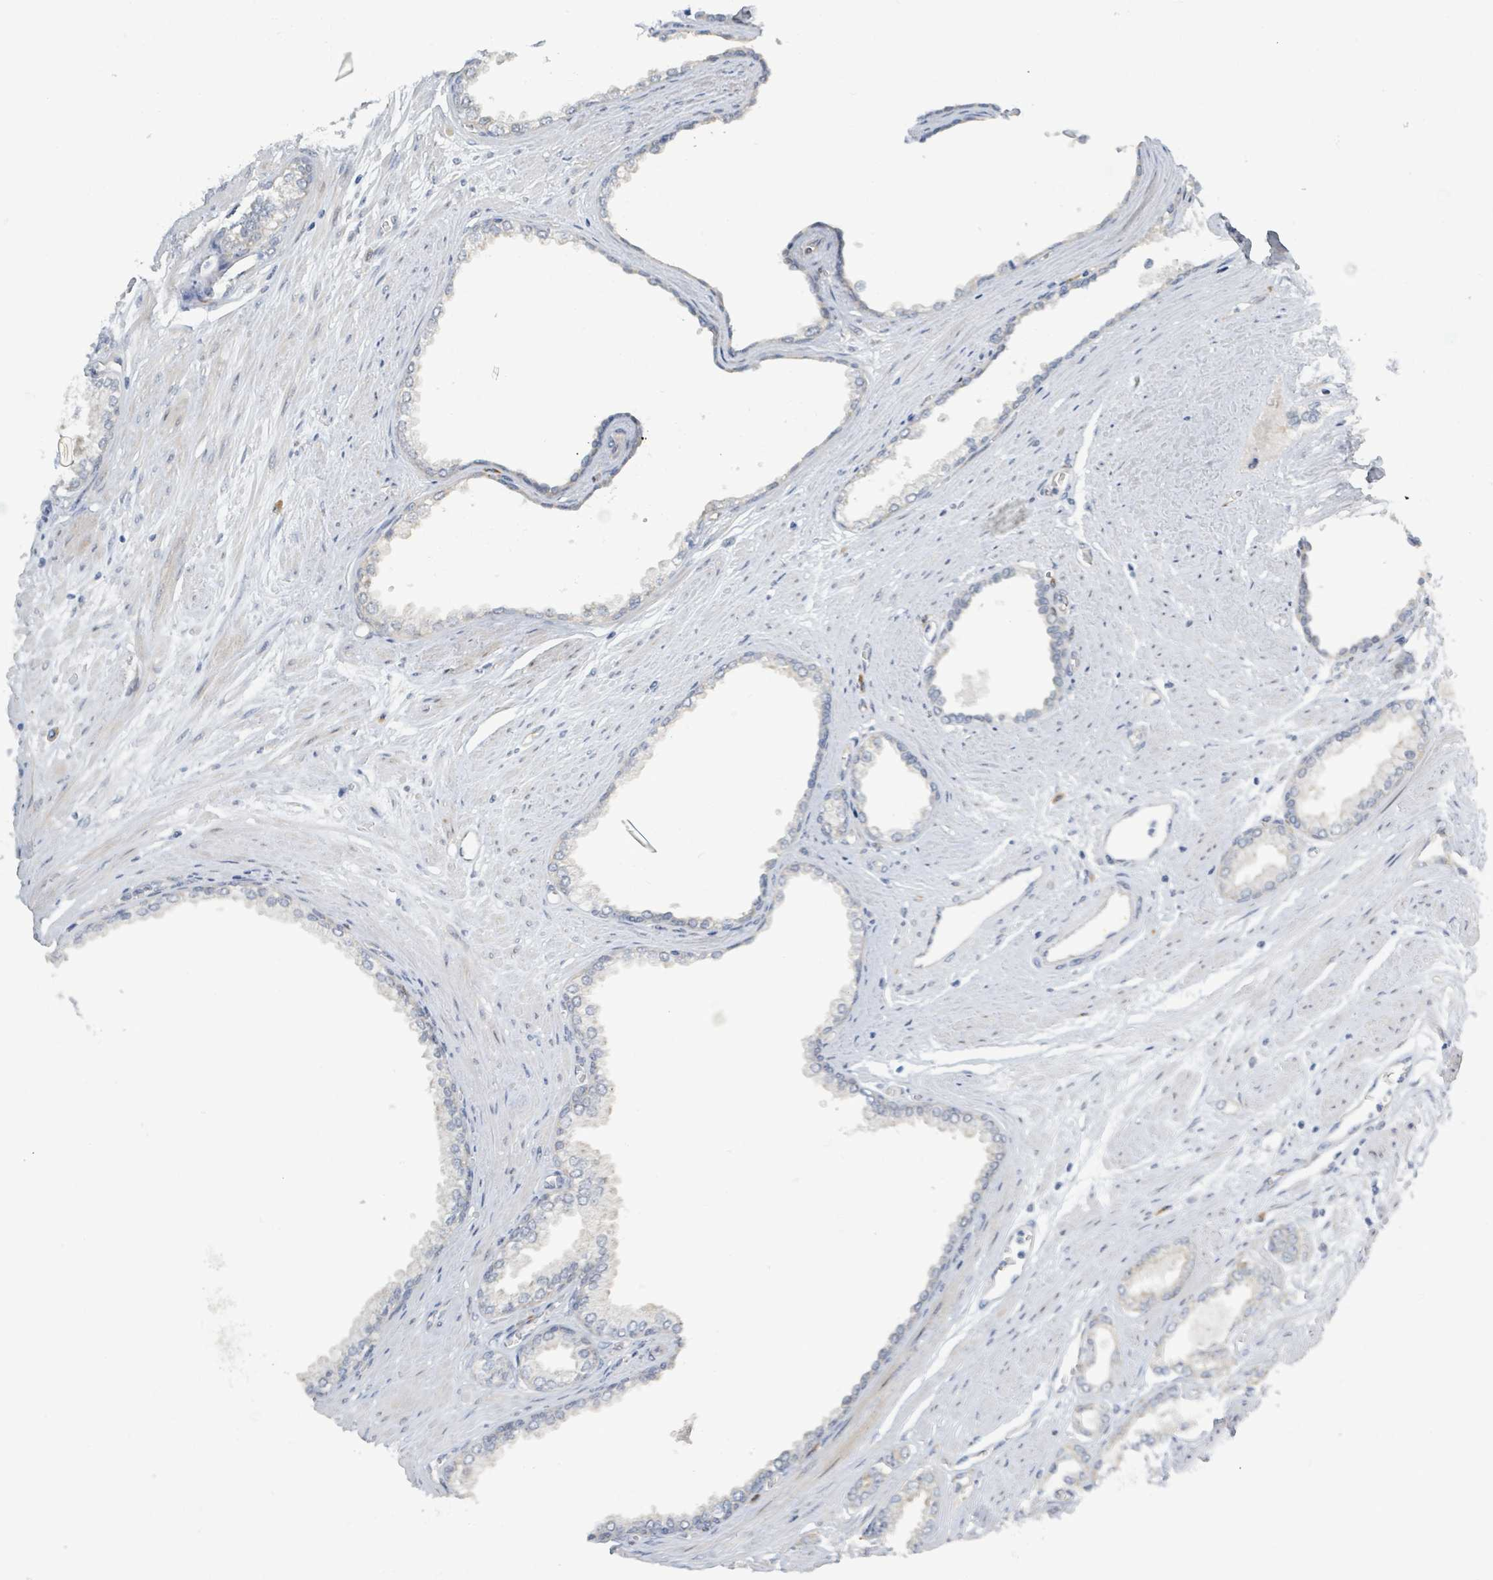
{"staining": {"intensity": "moderate", "quantity": "25%-75%", "location": "cytoplasmic/membranous"}, "tissue": "prostate cancer", "cell_type": "Tumor cells", "image_type": "cancer", "snomed": [{"axis": "morphology", "description": "Adenocarcinoma, Low grade"}, {"axis": "topography", "description": "Prostate"}], "caption": "Moderate cytoplasmic/membranous positivity for a protein is seen in approximately 25%-75% of tumor cells of prostate cancer using IHC.", "gene": "RPL32", "patient": {"sex": "male", "age": 60}}